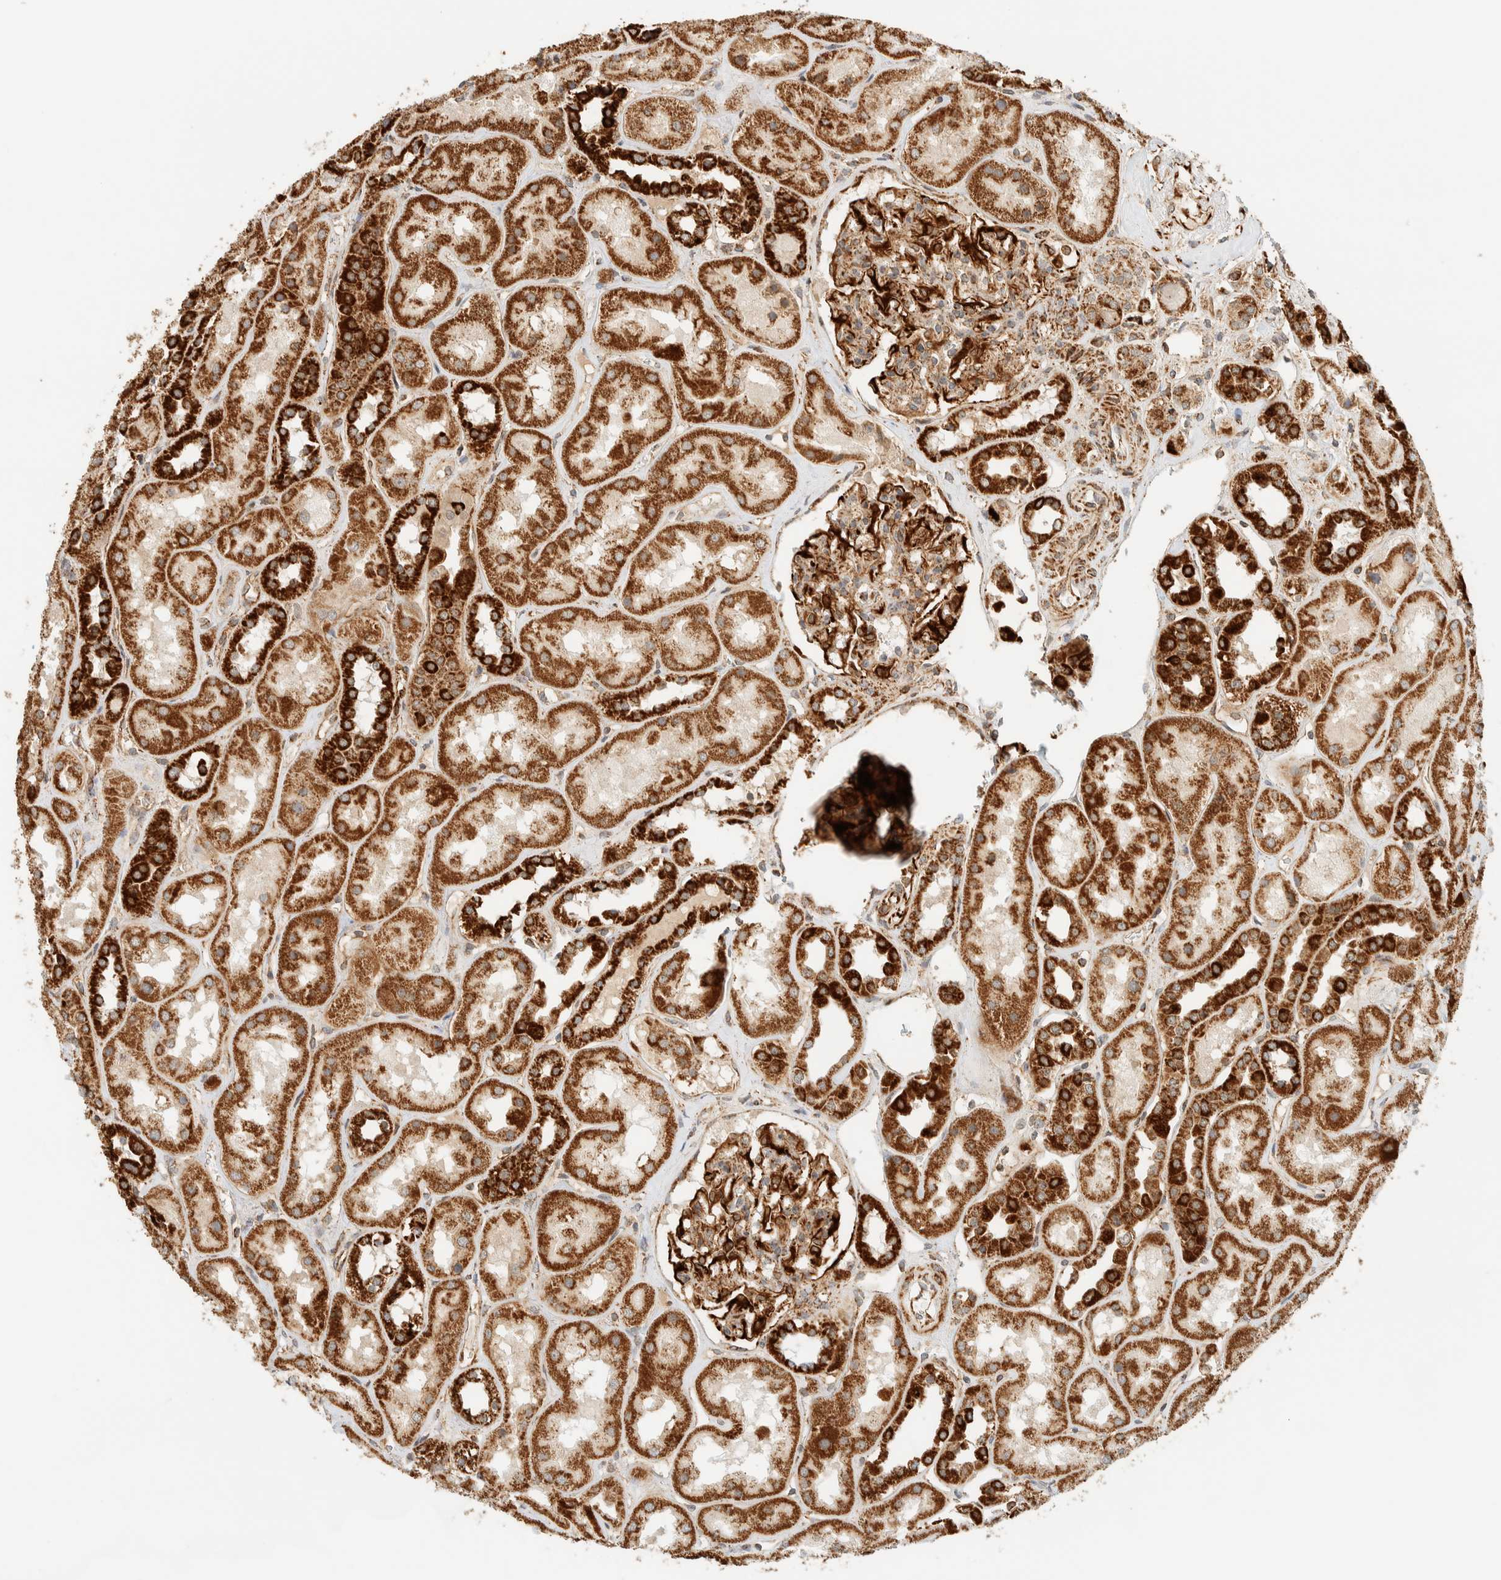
{"staining": {"intensity": "strong", "quantity": ">75%", "location": "cytoplasmic/membranous"}, "tissue": "kidney", "cell_type": "Cells in glomeruli", "image_type": "normal", "snomed": [{"axis": "morphology", "description": "Normal tissue, NOS"}, {"axis": "topography", "description": "Kidney"}], "caption": "A photomicrograph of kidney stained for a protein demonstrates strong cytoplasmic/membranous brown staining in cells in glomeruli. Using DAB (brown) and hematoxylin (blue) stains, captured at high magnification using brightfield microscopy.", "gene": "KIFAP3", "patient": {"sex": "male", "age": 70}}